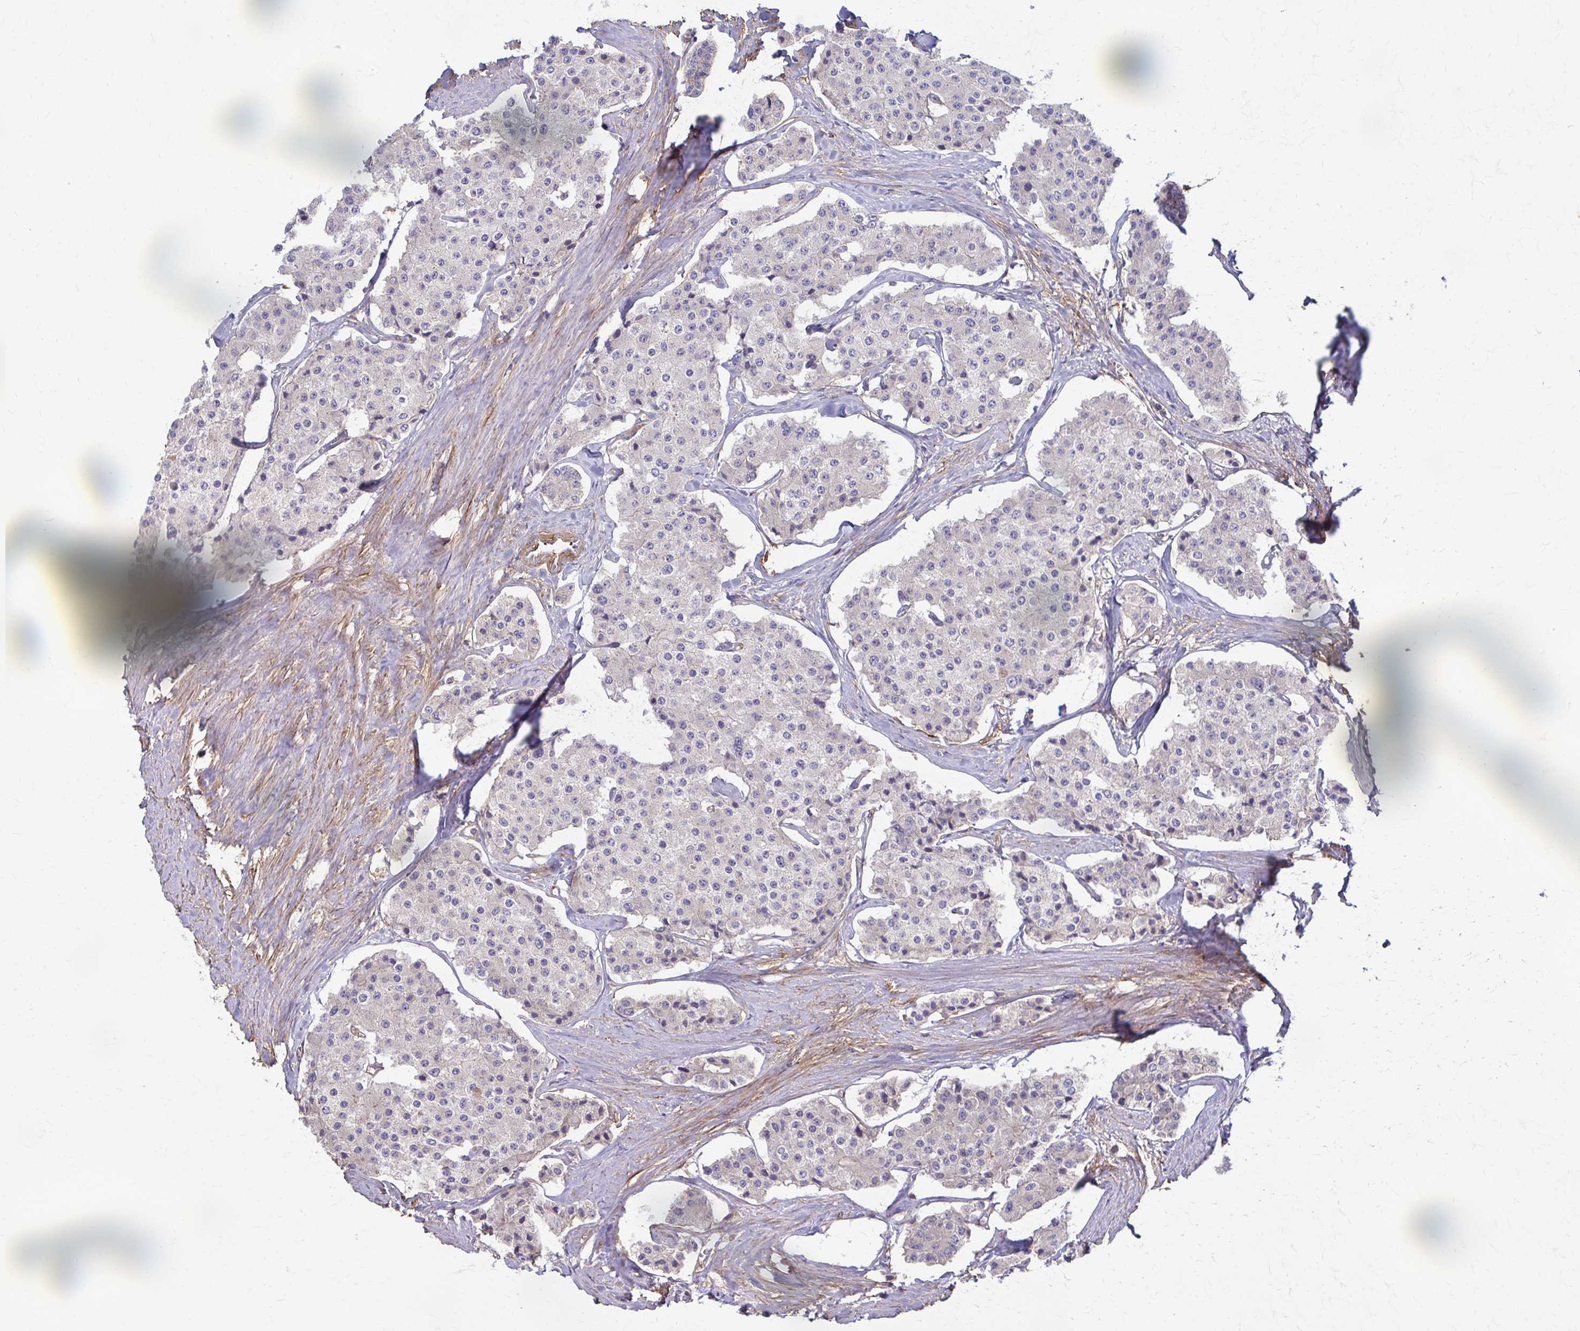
{"staining": {"intensity": "negative", "quantity": "none", "location": "none"}, "tissue": "carcinoid", "cell_type": "Tumor cells", "image_type": "cancer", "snomed": [{"axis": "morphology", "description": "Carcinoid, malignant, NOS"}, {"axis": "topography", "description": "Small intestine"}], "caption": "This is an immunohistochemistry (IHC) micrograph of human carcinoid. There is no staining in tumor cells.", "gene": "DSP", "patient": {"sex": "female", "age": 65}}